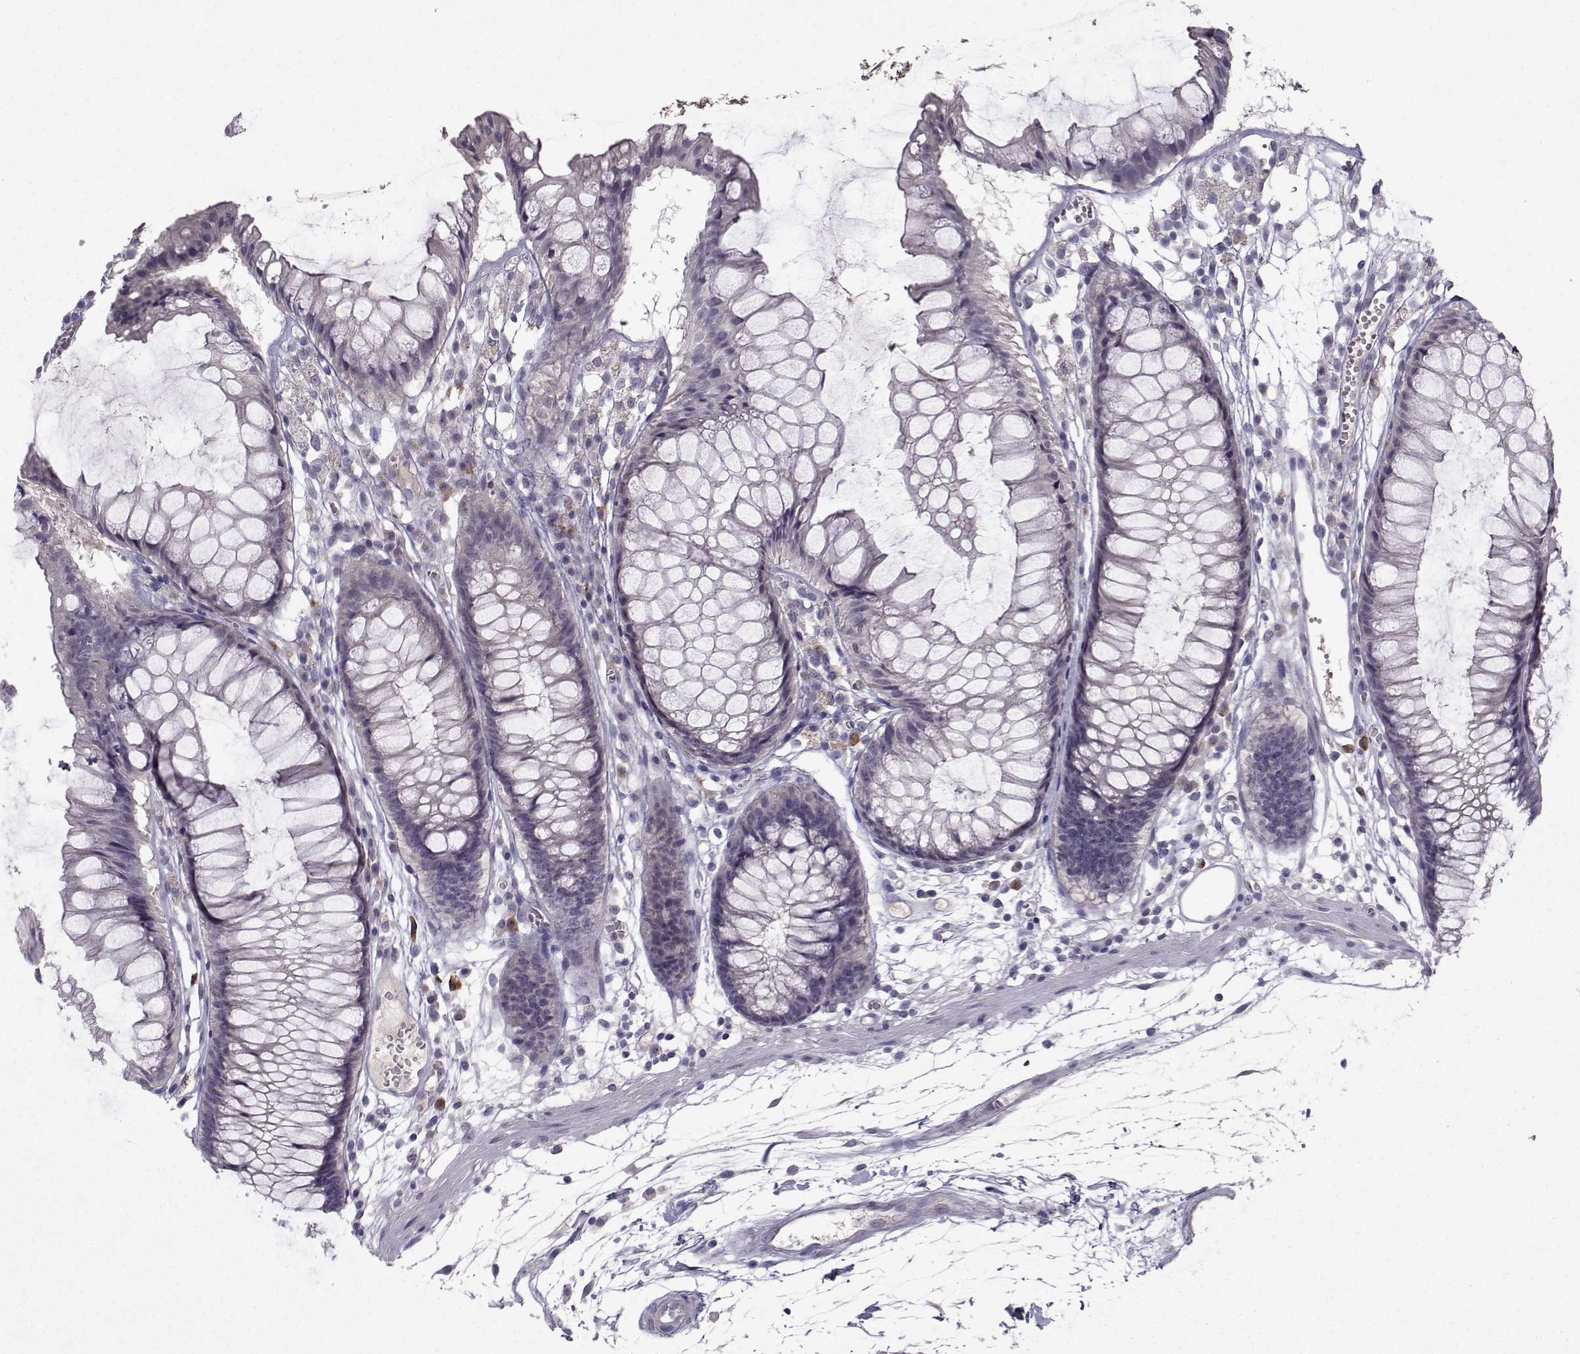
{"staining": {"intensity": "weak", "quantity": ">75%", "location": "cytoplasmic/membranous"}, "tissue": "colon", "cell_type": "Endothelial cells", "image_type": "normal", "snomed": [{"axis": "morphology", "description": "Normal tissue, NOS"}, {"axis": "morphology", "description": "Adenocarcinoma, NOS"}, {"axis": "topography", "description": "Colon"}], "caption": "A high-resolution image shows immunohistochemistry staining of normal colon, which reveals weak cytoplasmic/membranous expression in about >75% of endothelial cells. The staining is performed using DAB brown chromogen to label protein expression. The nuclei are counter-stained blue using hematoxylin.", "gene": "TNFRSF11B", "patient": {"sex": "male", "age": 65}}